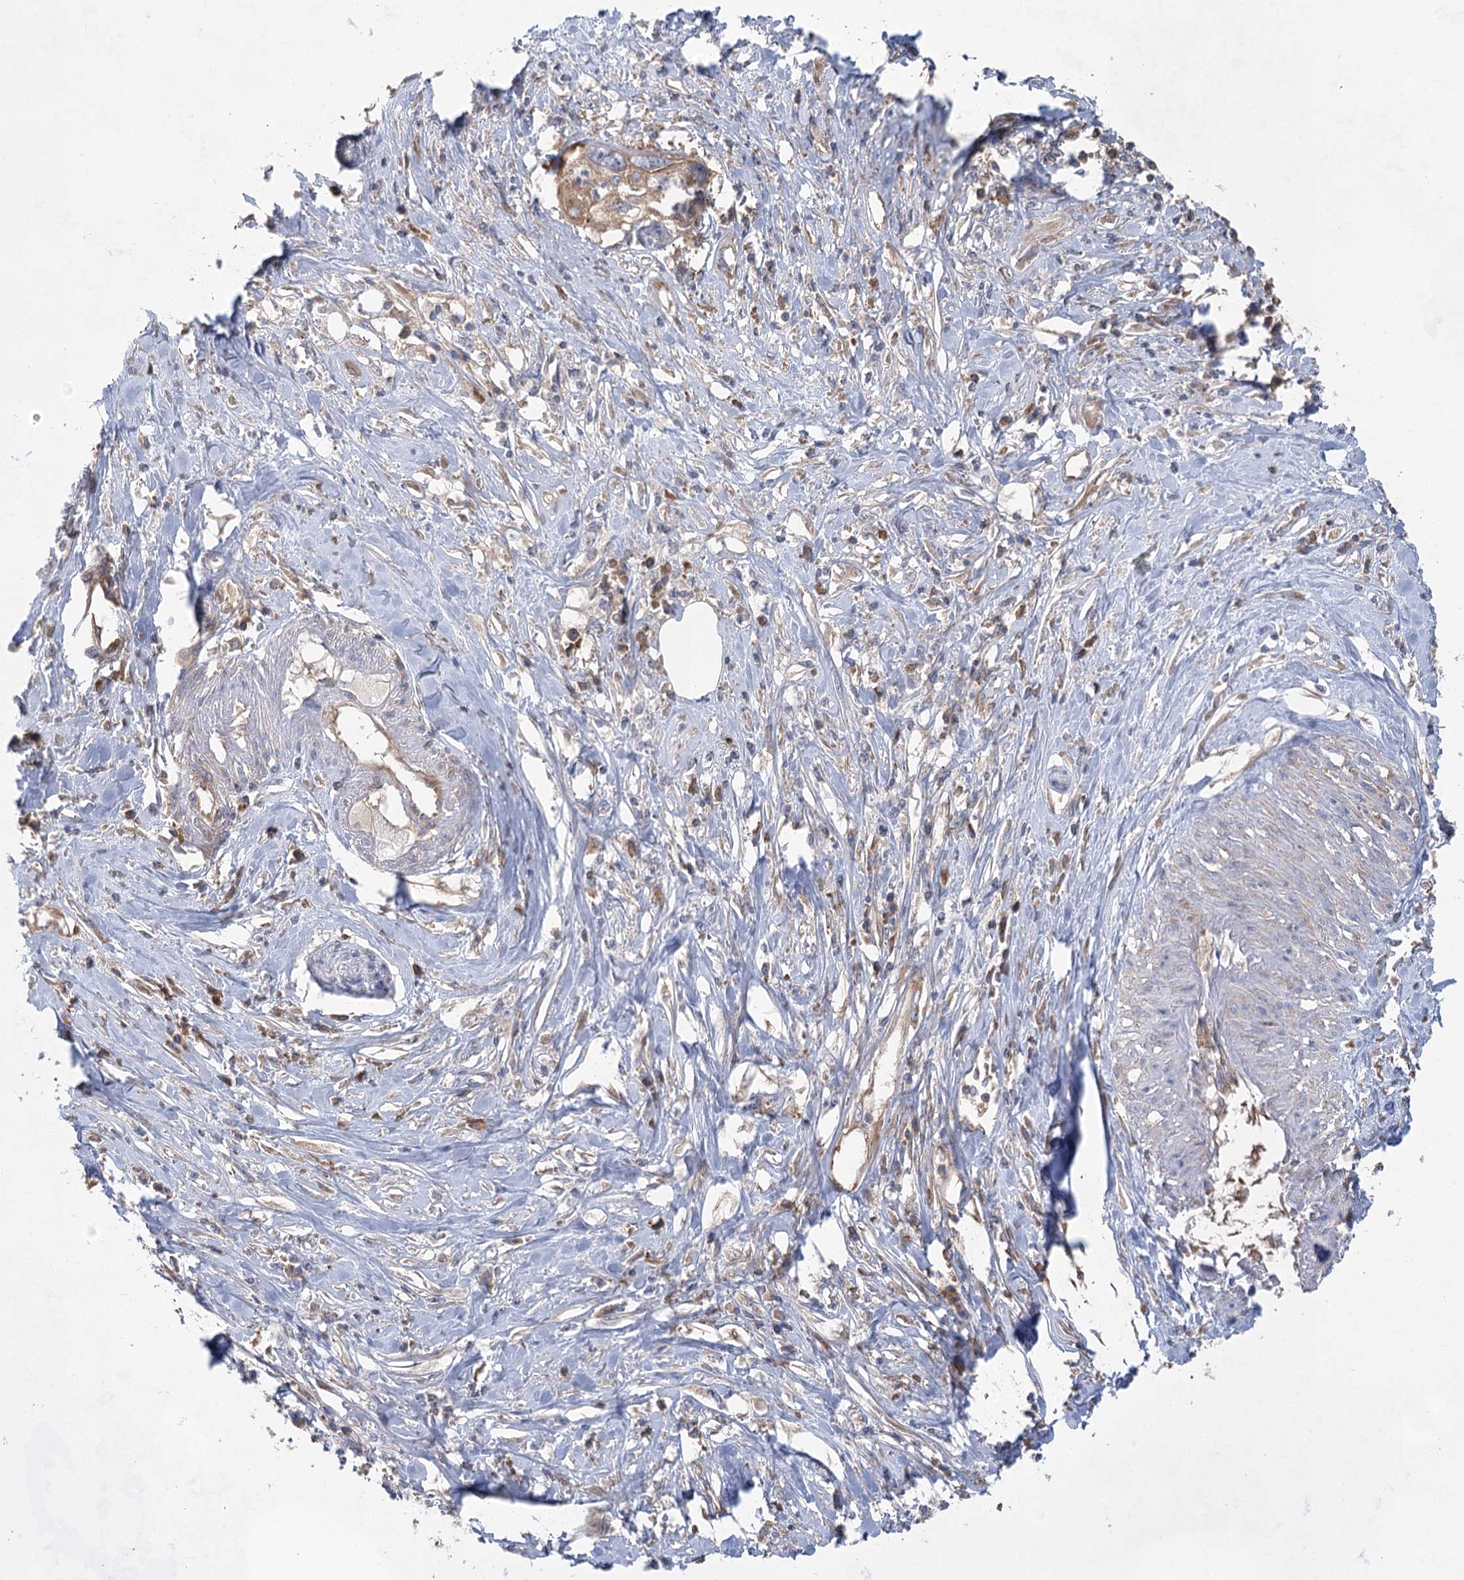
{"staining": {"intensity": "moderate", "quantity": ">75%", "location": "cytoplasmic/membranous"}, "tissue": "cervical cancer", "cell_type": "Tumor cells", "image_type": "cancer", "snomed": [{"axis": "morphology", "description": "Squamous cell carcinoma, NOS"}, {"axis": "topography", "description": "Cervix"}], "caption": "DAB immunohistochemical staining of cervical cancer demonstrates moderate cytoplasmic/membranous protein staining in about >75% of tumor cells.", "gene": "EIF3A", "patient": {"sex": "female", "age": 31}}